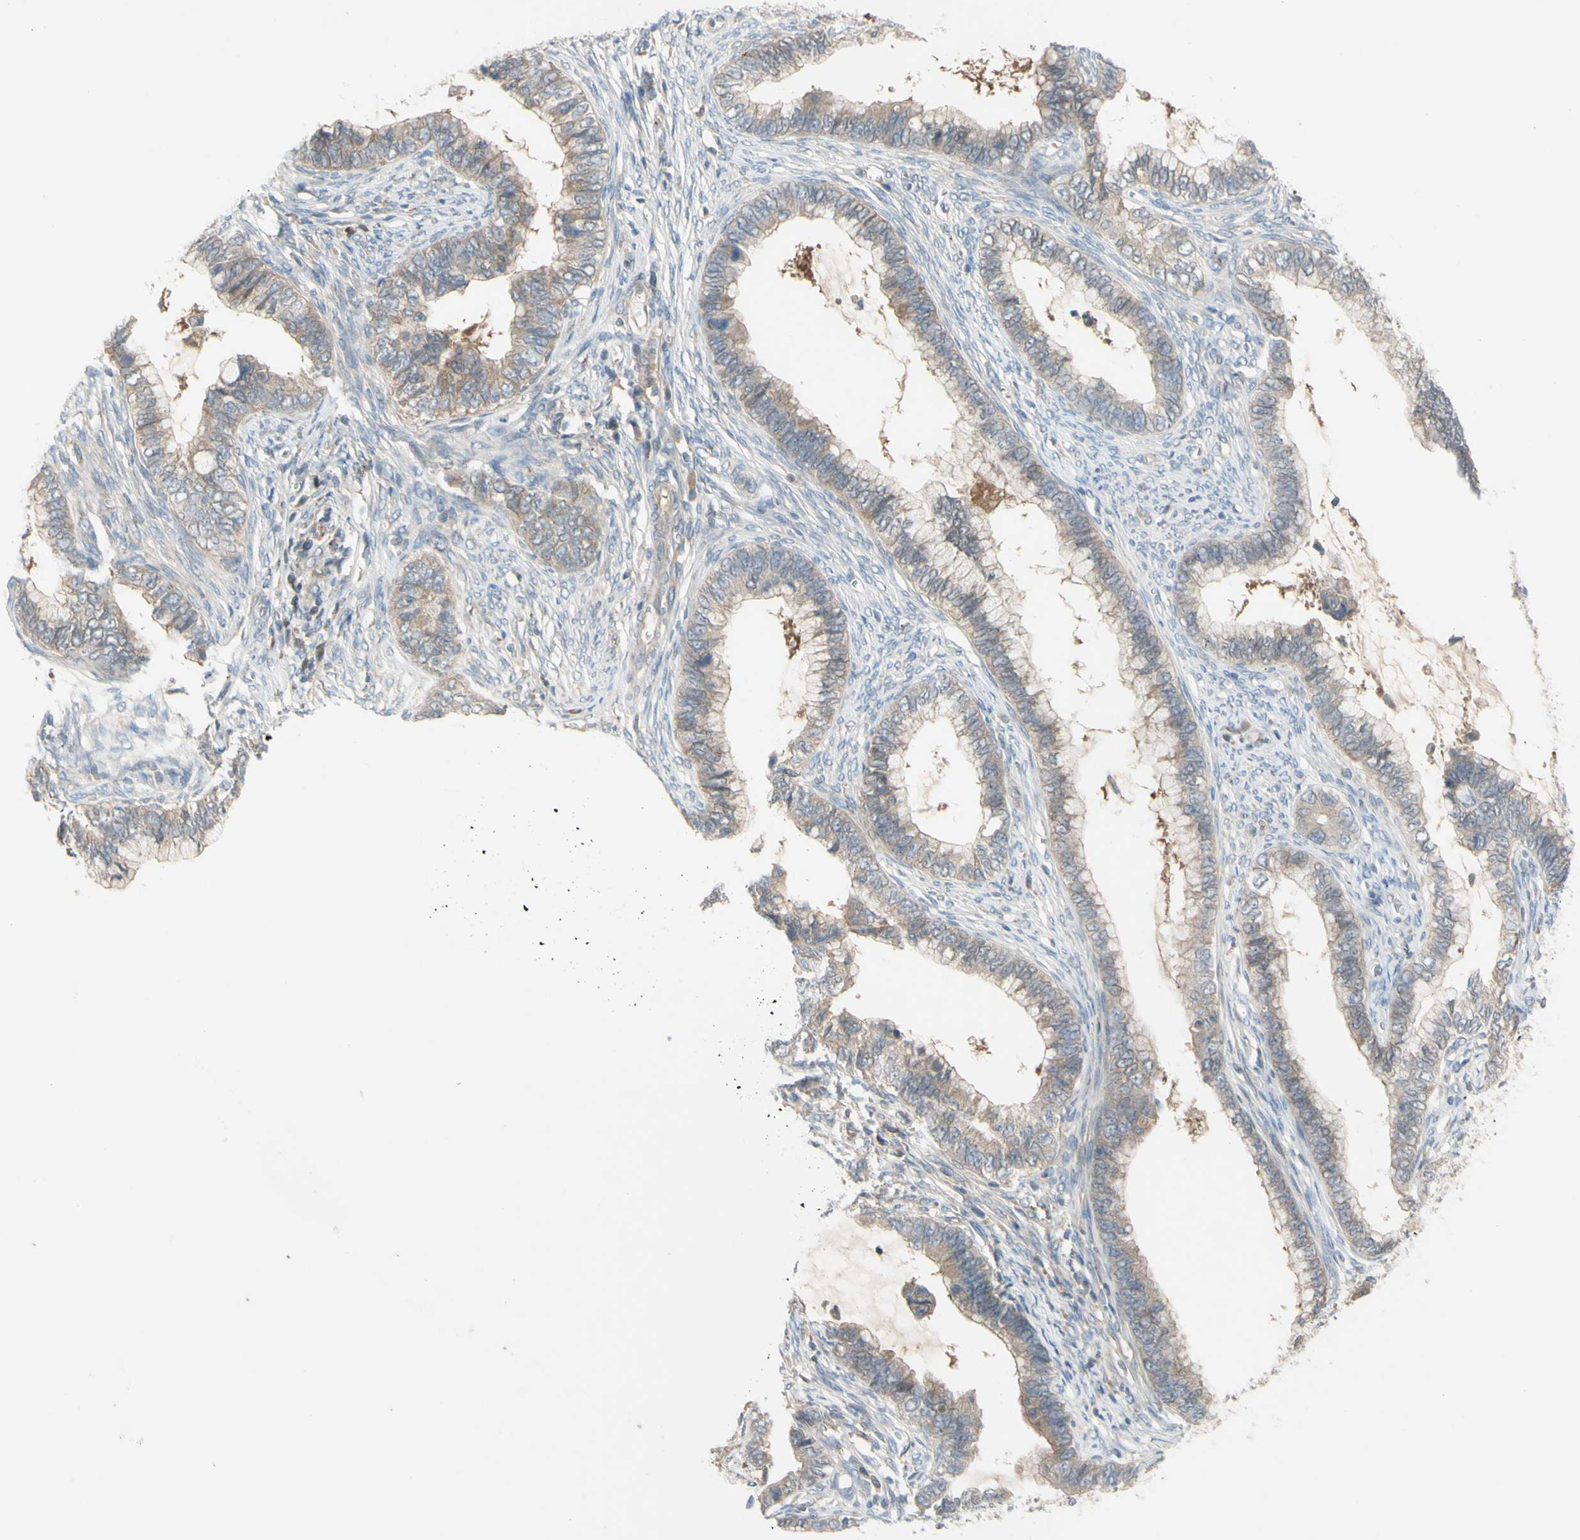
{"staining": {"intensity": "weak", "quantity": ">75%", "location": "cytoplasmic/membranous"}, "tissue": "cervical cancer", "cell_type": "Tumor cells", "image_type": "cancer", "snomed": [{"axis": "morphology", "description": "Adenocarcinoma, NOS"}, {"axis": "topography", "description": "Cervix"}], "caption": "Immunohistochemistry (IHC) of cervical cancer demonstrates low levels of weak cytoplasmic/membranous positivity in about >75% of tumor cells.", "gene": "AFP", "patient": {"sex": "female", "age": 44}}